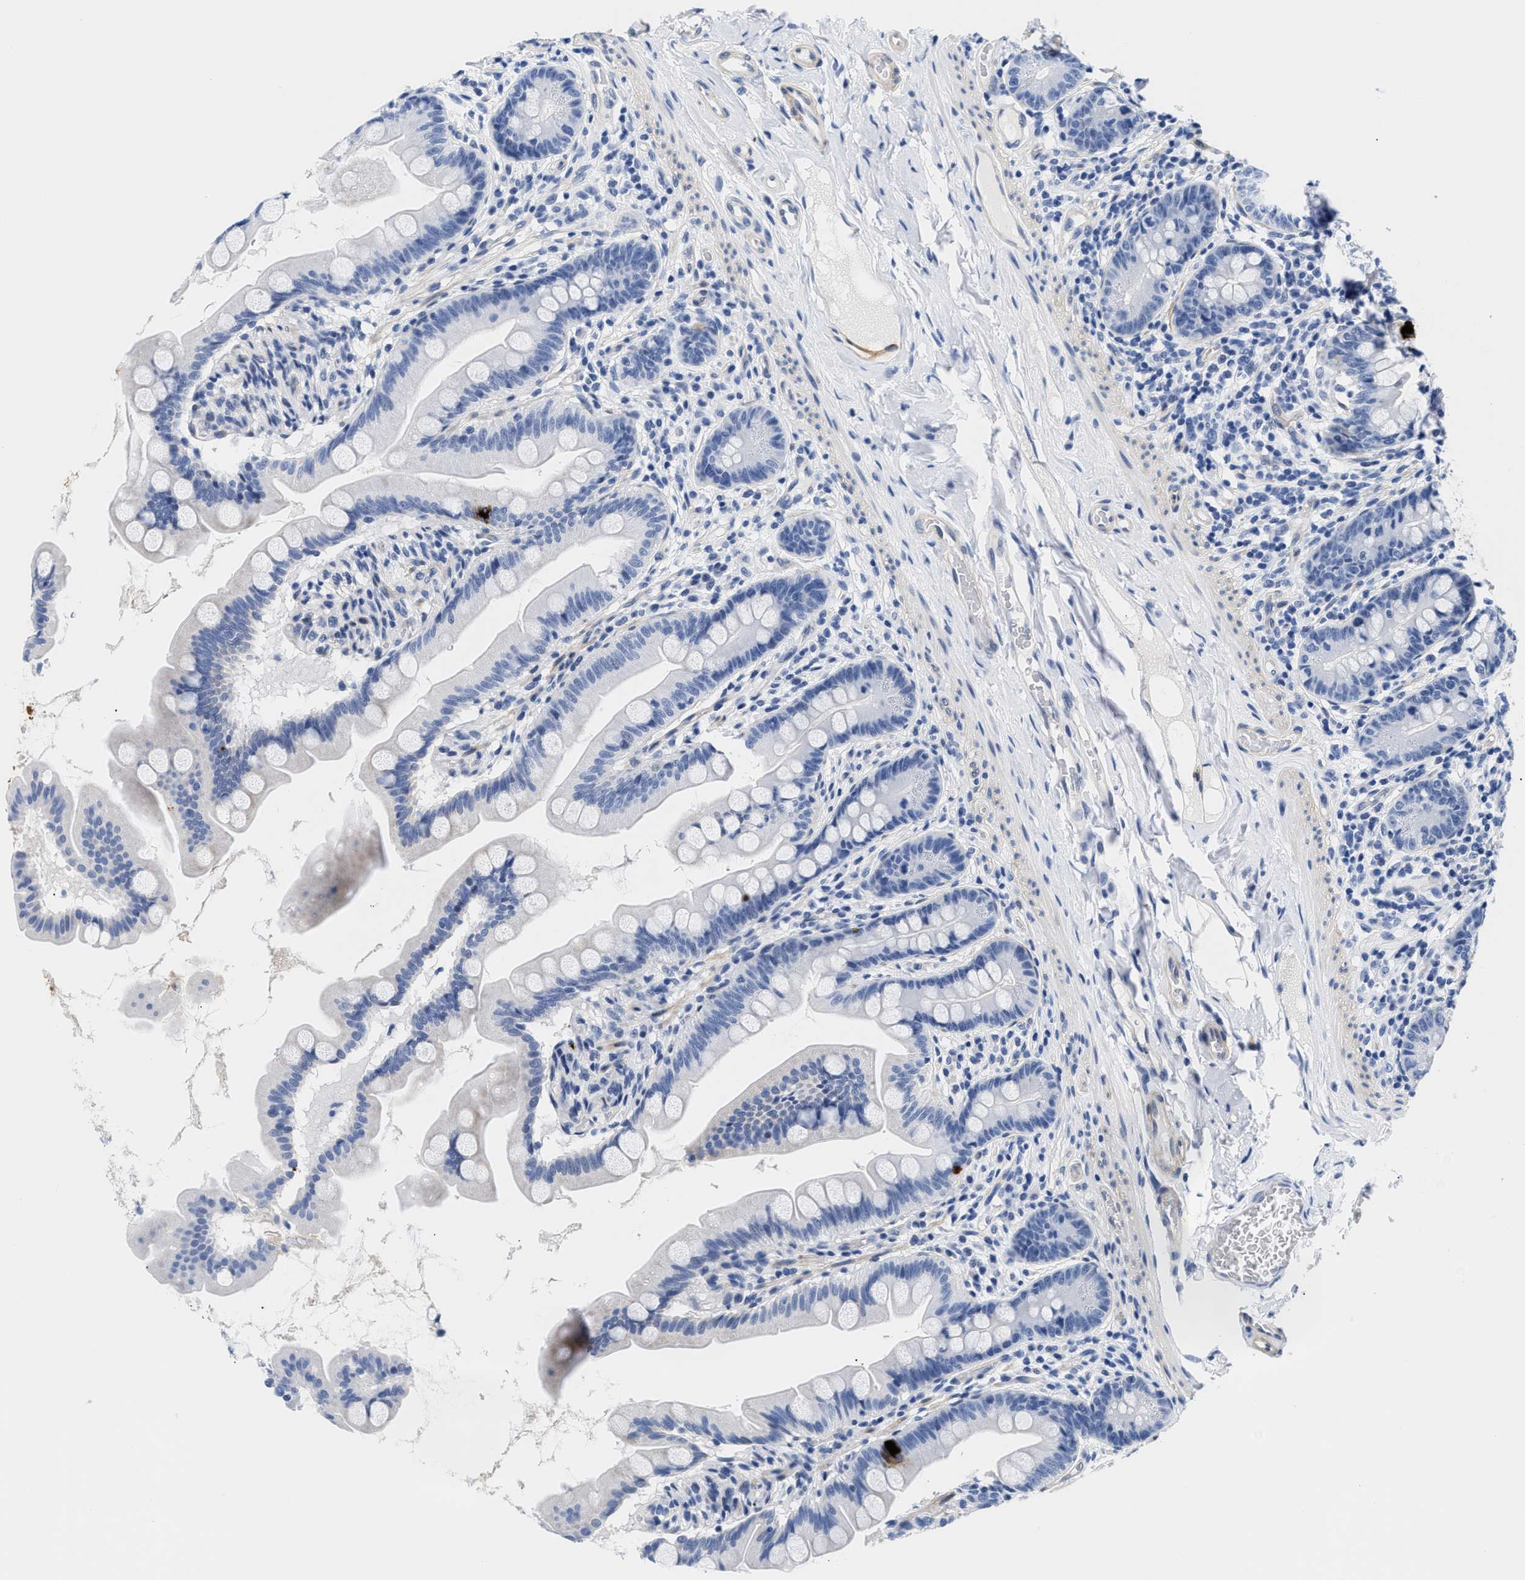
{"staining": {"intensity": "negative", "quantity": "none", "location": "none"}, "tissue": "small intestine", "cell_type": "Glandular cells", "image_type": "normal", "snomed": [{"axis": "morphology", "description": "Normal tissue, NOS"}, {"axis": "topography", "description": "Small intestine"}], "caption": "Small intestine was stained to show a protein in brown. There is no significant expression in glandular cells. The staining is performed using DAB brown chromogen with nuclei counter-stained in using hematoxylin.", "gene": "TRIM29", "patient": {"sex": "female", "age": 56}}